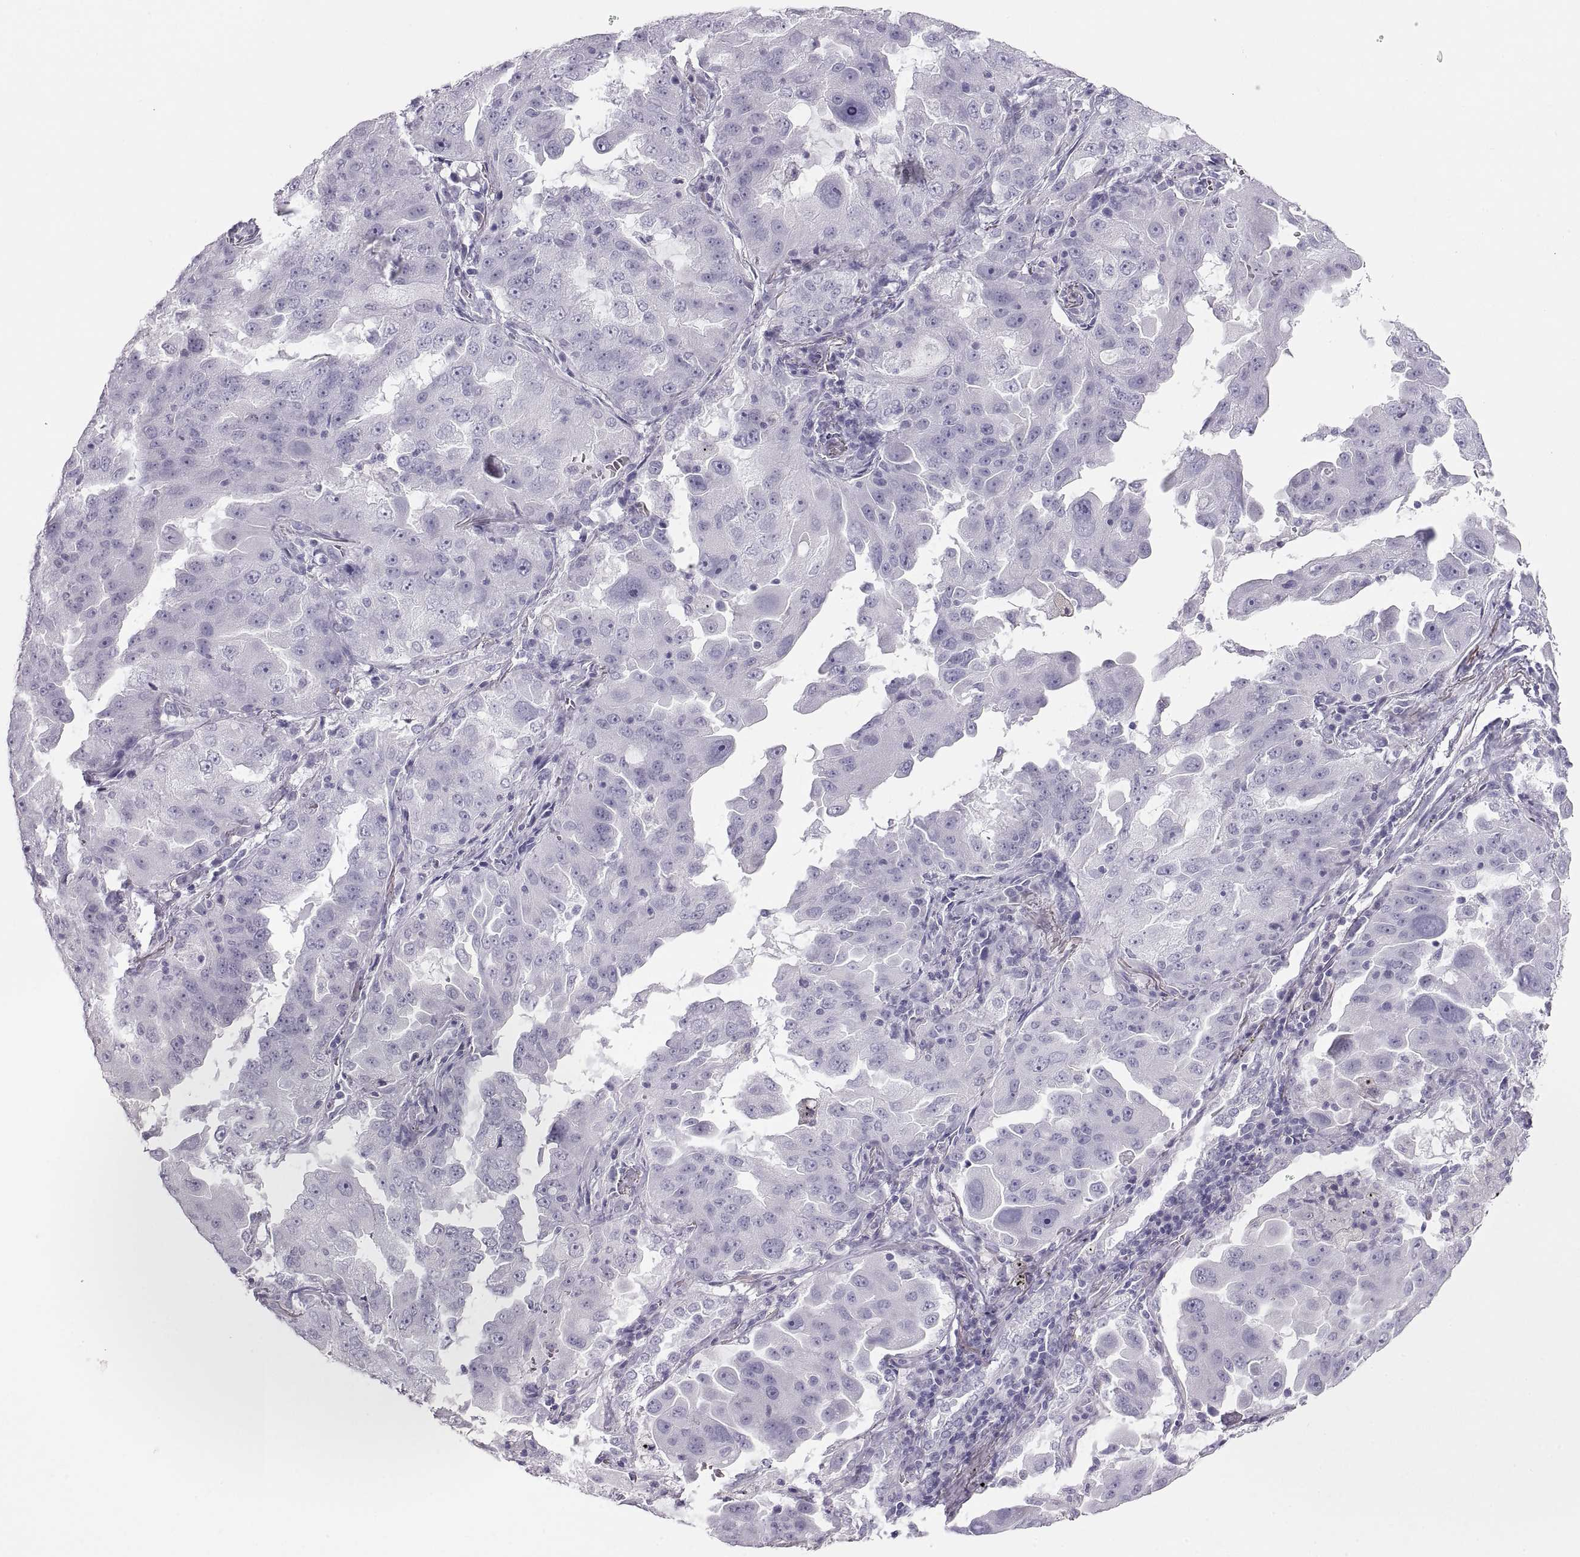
{"staining": {"intensity": "negative", "quantity": "none", "location": "none"}, "tissue": "lung cancer", "cell_type": "Tumor cells", "image_type": "cancer", "snomed": [{"axis": "morphology", "description": "Adenocarcinoma, NOS"}, {"axis": "topography", "description": "Lung"}], "caption": "A high-resolution image shows immunohistochemistry staining of lung adenocarcinoma, which reveals no significant expression in tumor cells.", "gene": "SEMG1", "patient": {"sex": "female", "age": 61}}